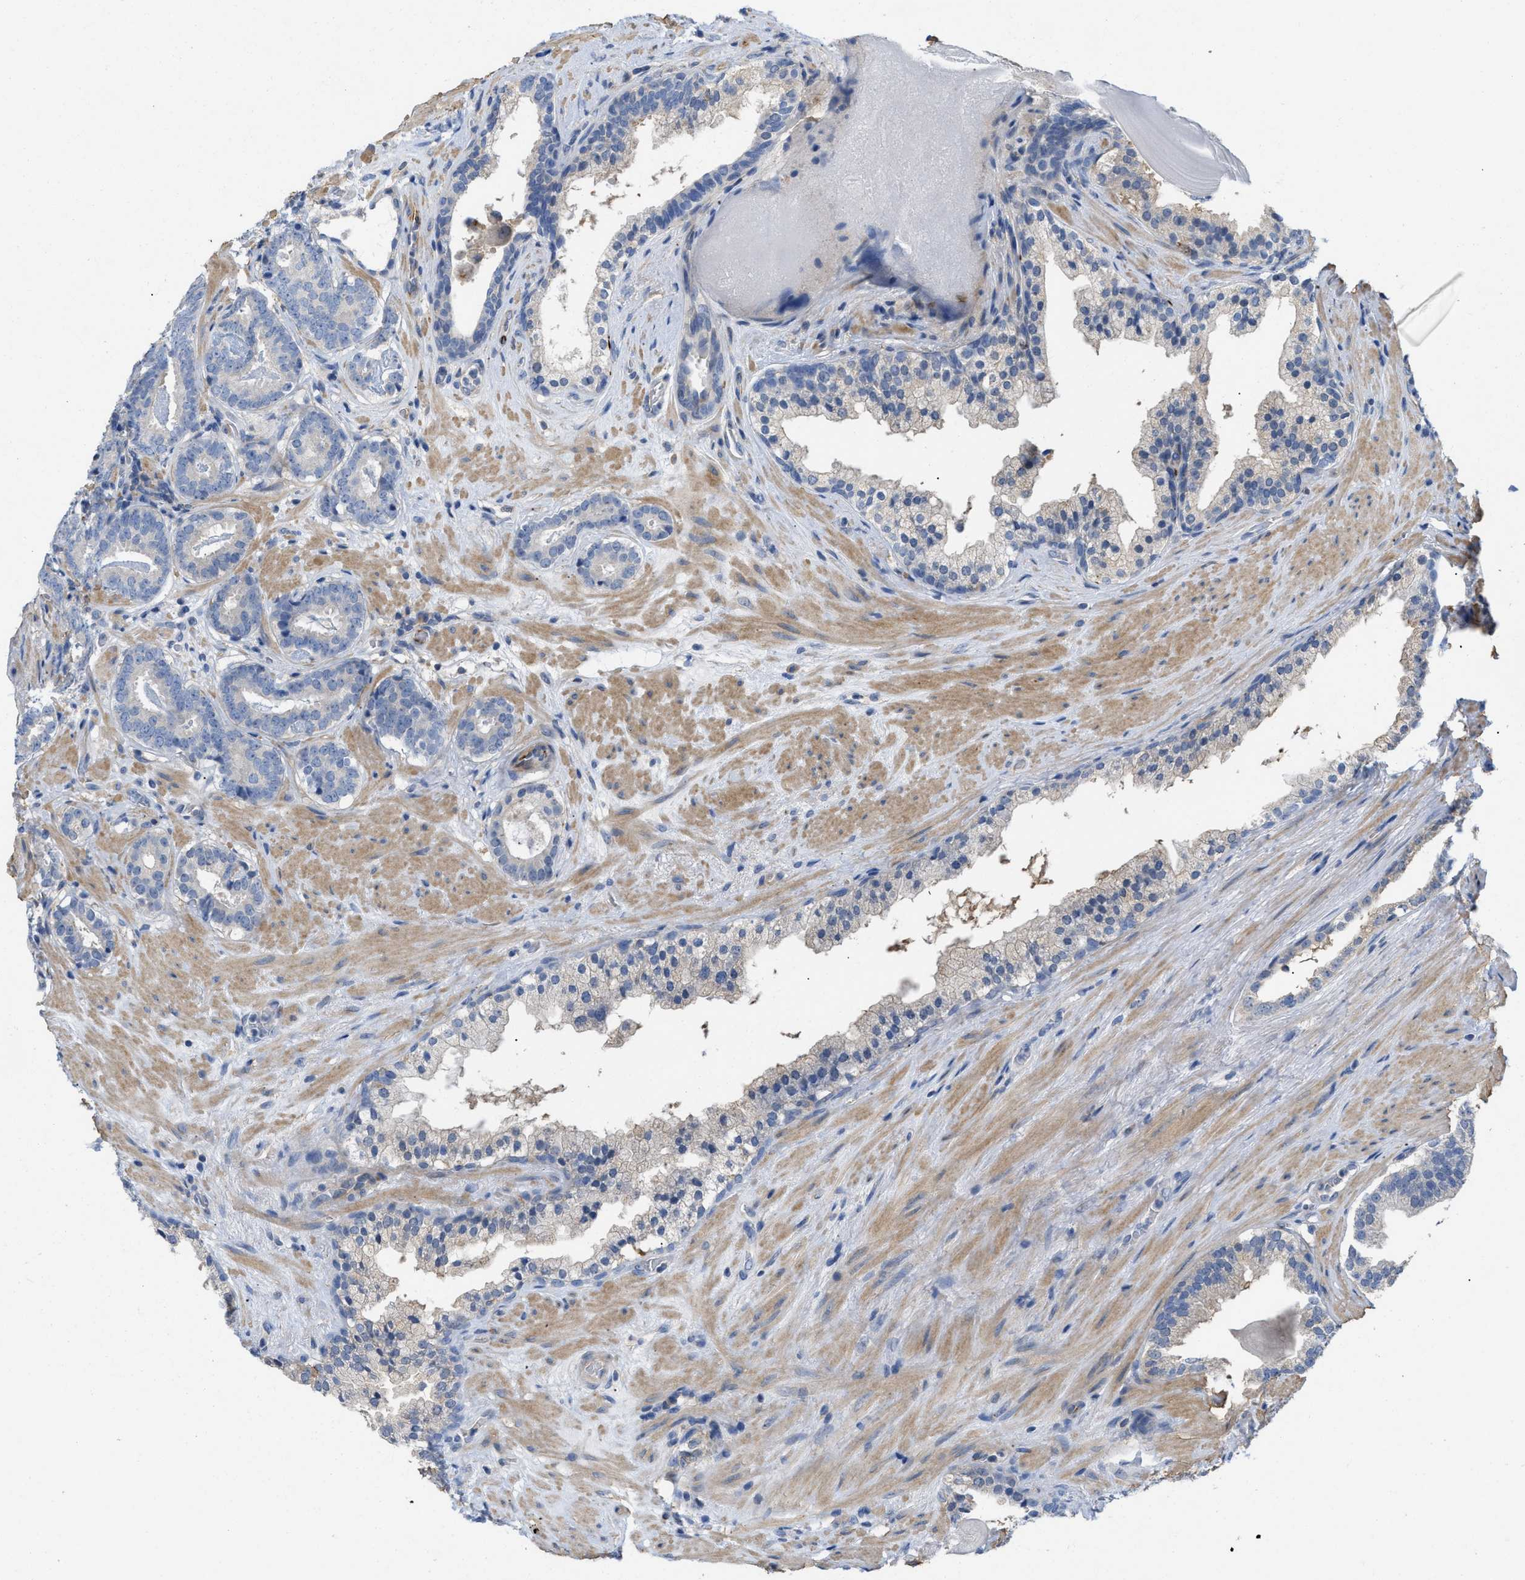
{"staining": {"intensity": "negative", "quantity": "none", "location": "none"}, "tissue": "prostate cancer", "cell_type": "Tumor cells", "image_type": "cancer", "snomed": [{"axis": "morphology", "description": "Adenocarcinoma, Low grade"}, {"axis": "topography", "description": "Prostate"}], "caption": "High magnification brightfield microscopy of prostate cancer (low-grade adenocarcinoma) stained with DAB (brown) and counterstained with hematoxylin (blue): tumor cells show no significant expression.", "gene": "TMEM131", "patient": {"sex": "male", "age": 69}}